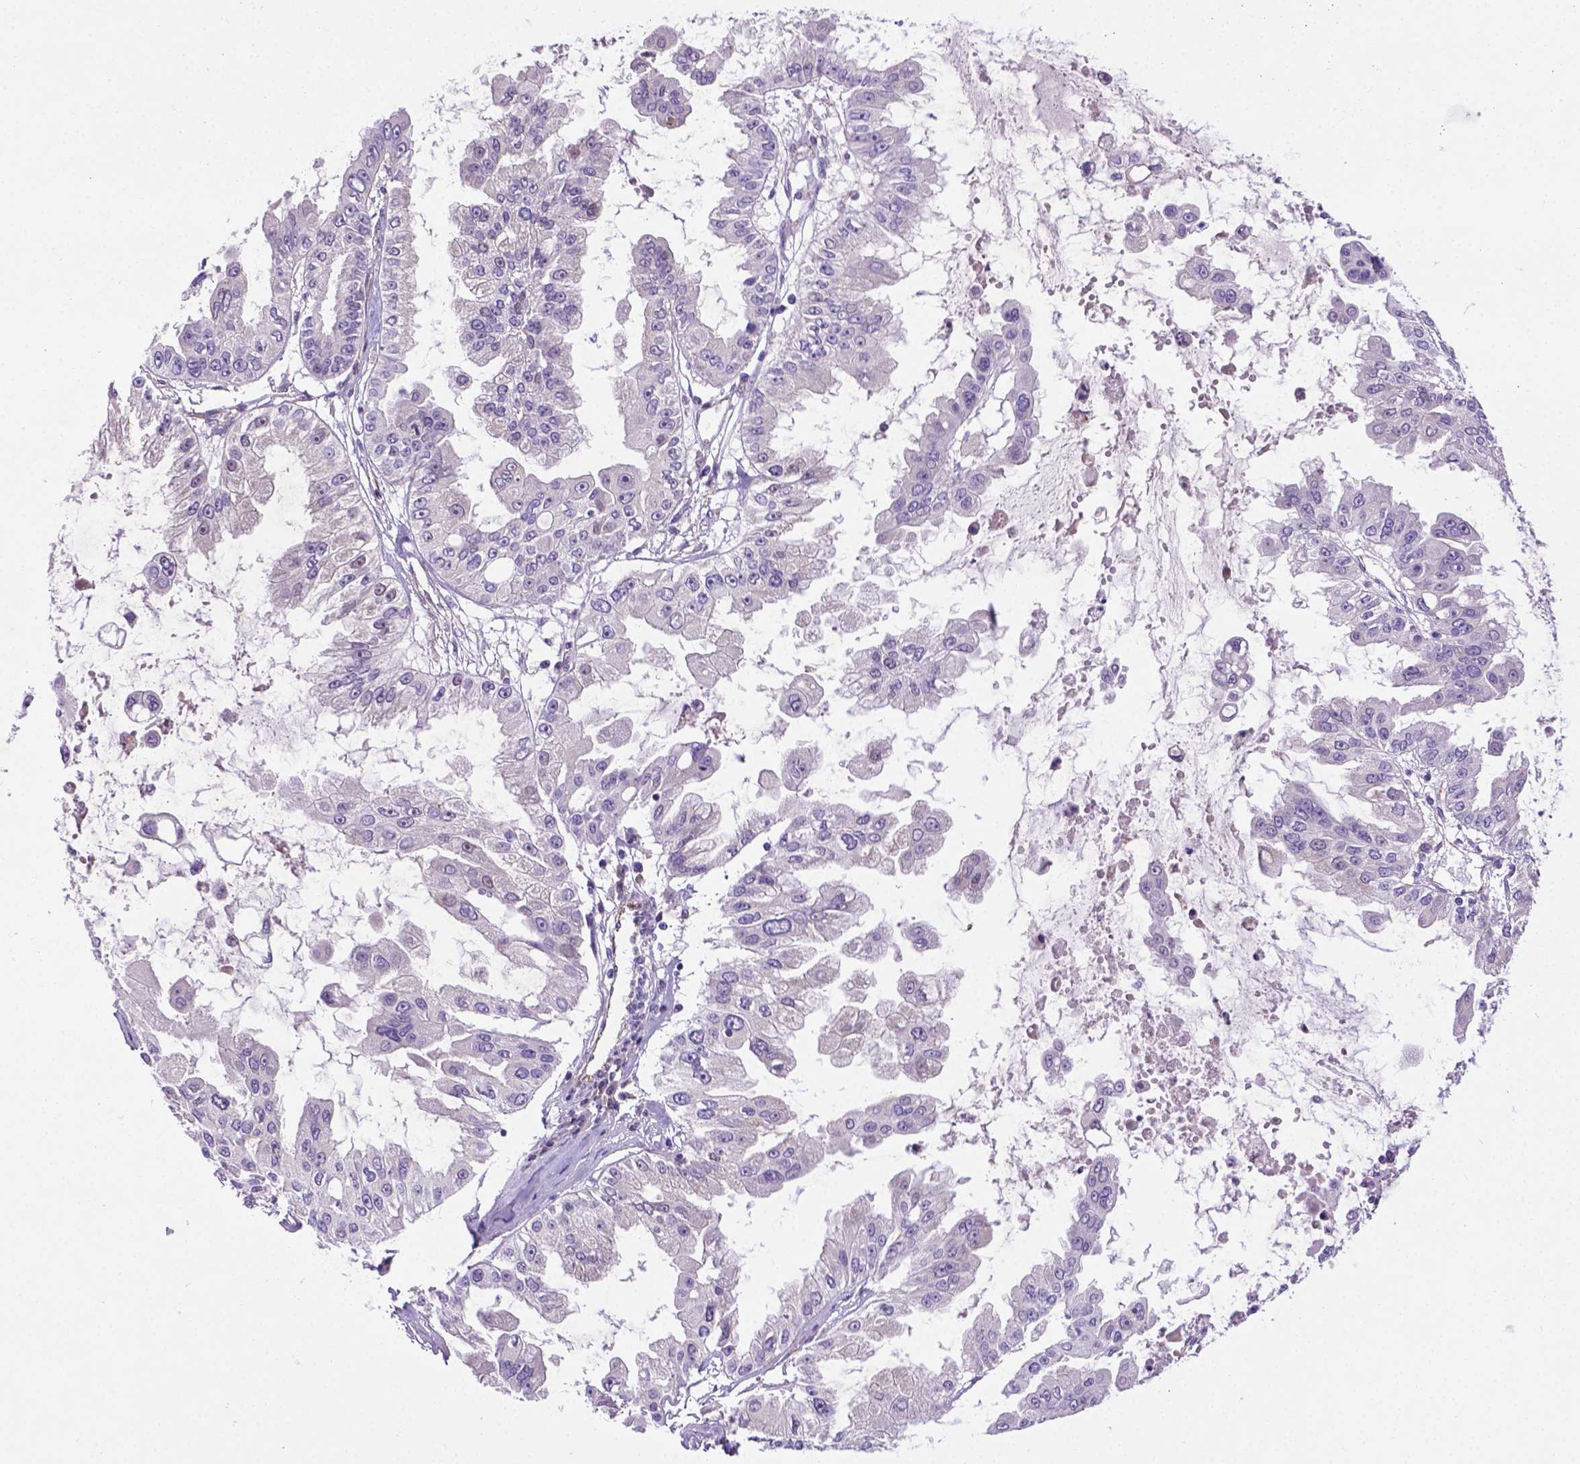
{"staining": {"intensity": "negative", "quantity": "none", "location": "none"}, "tissue": "ovarian cancer", "cell_type": "Tumor cells", "image_type": "cancer", "snomed": [{"axis": "morphology", "description": "Cystadenocarcinoma, serous, NOS"}, {"axis": "topography", "description": "Ovary"}], "caption": "An IHC image of ovarian serous cystadenocarcinoma is shown. There is no staining in tumor cells of ovarian serous cystadenocarcinoma.", "gene": "CCER2", "patient": {"sex": "female", "age": 56}}